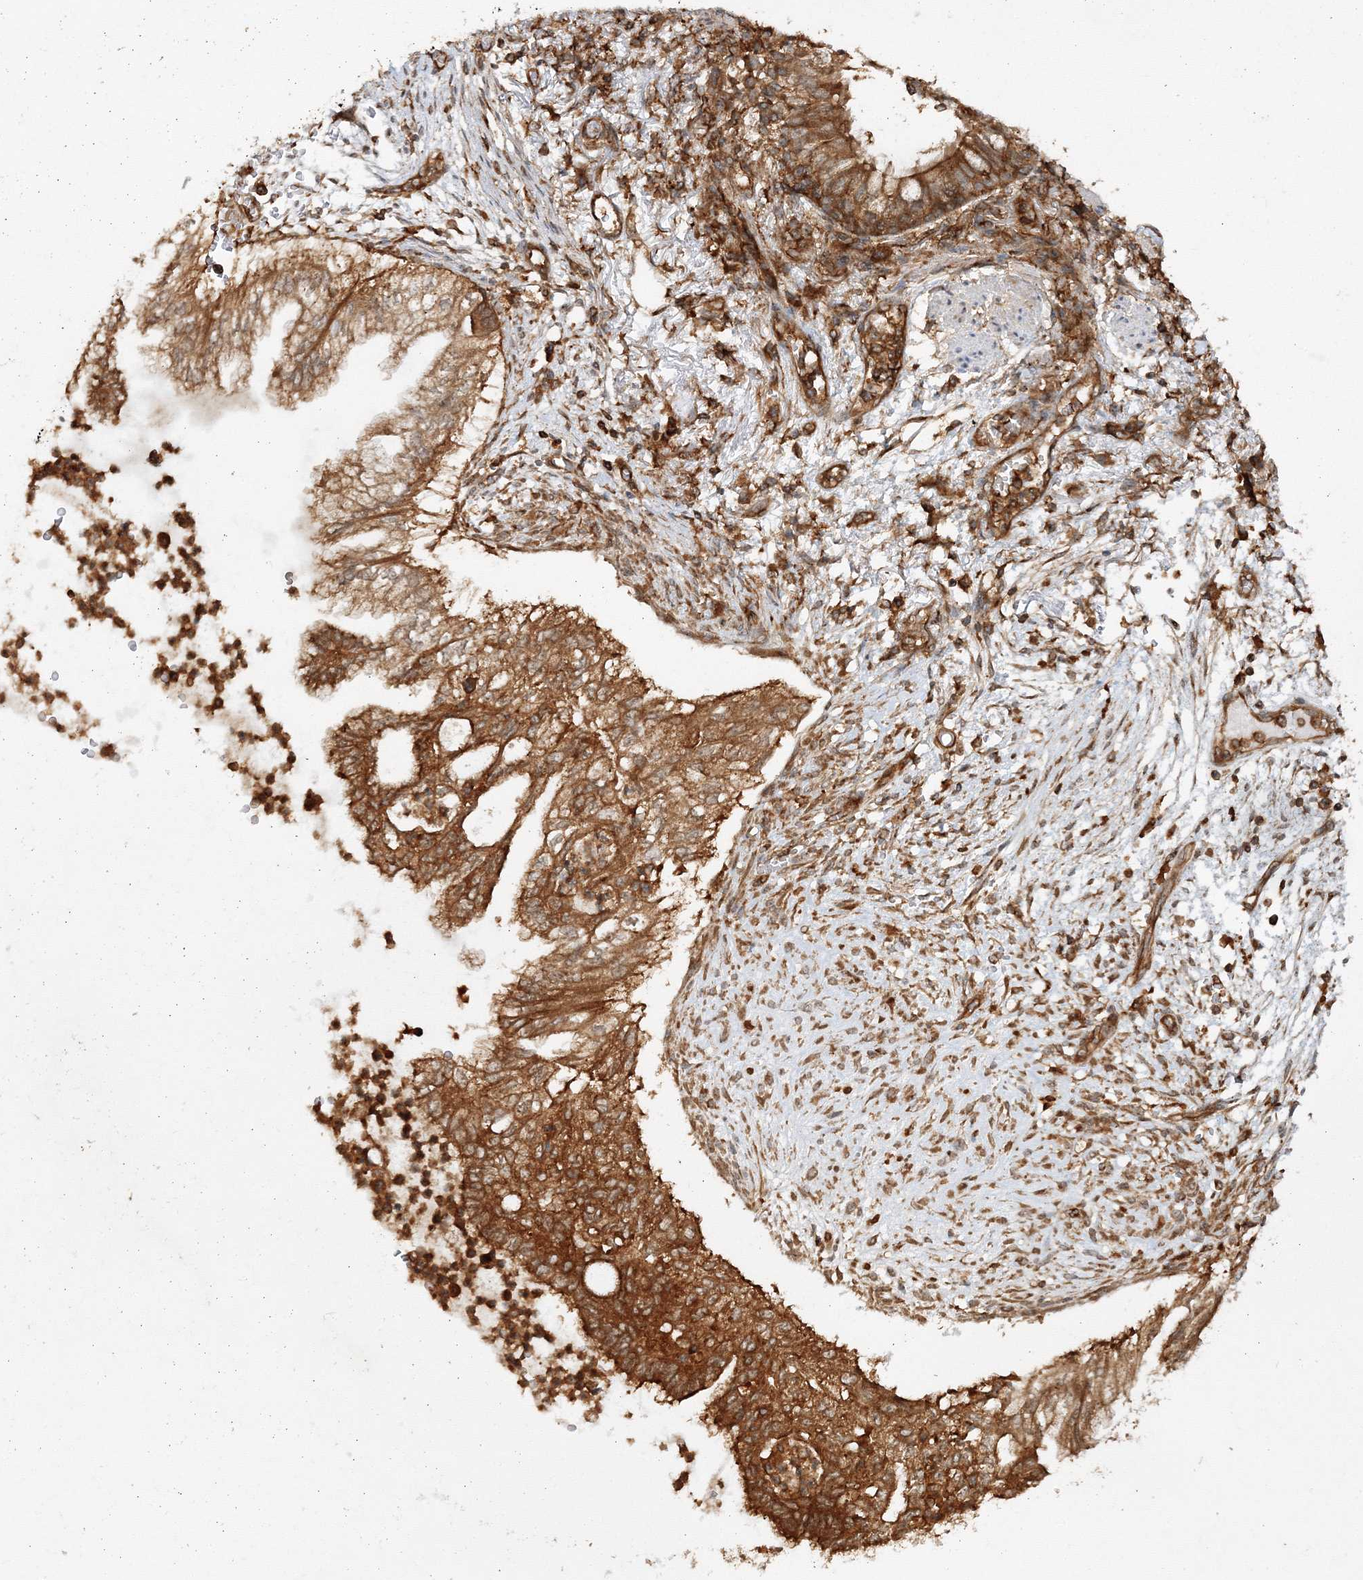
{"staining": {"intensity": "strong", "quantity": ">75%", "location": "cytoplasmic/membranous"}, "tissue": "lung cancer", "cell_type": "Tumor cells", "image_type": "cancer", "snomed": [{"axis": "morphology", "description": "Adenocarcinoma, NOS"}, {"axis": "topography", "description": "Lung"}], "caption": "Approximately >75% of tumor cells in human lung cancer display strong cytoplasmic/membranous protein positivity as visualized by brown immunohistochemical staining.", "gene": "WDR37", "patient": {"sex": "female", "age": 70}}